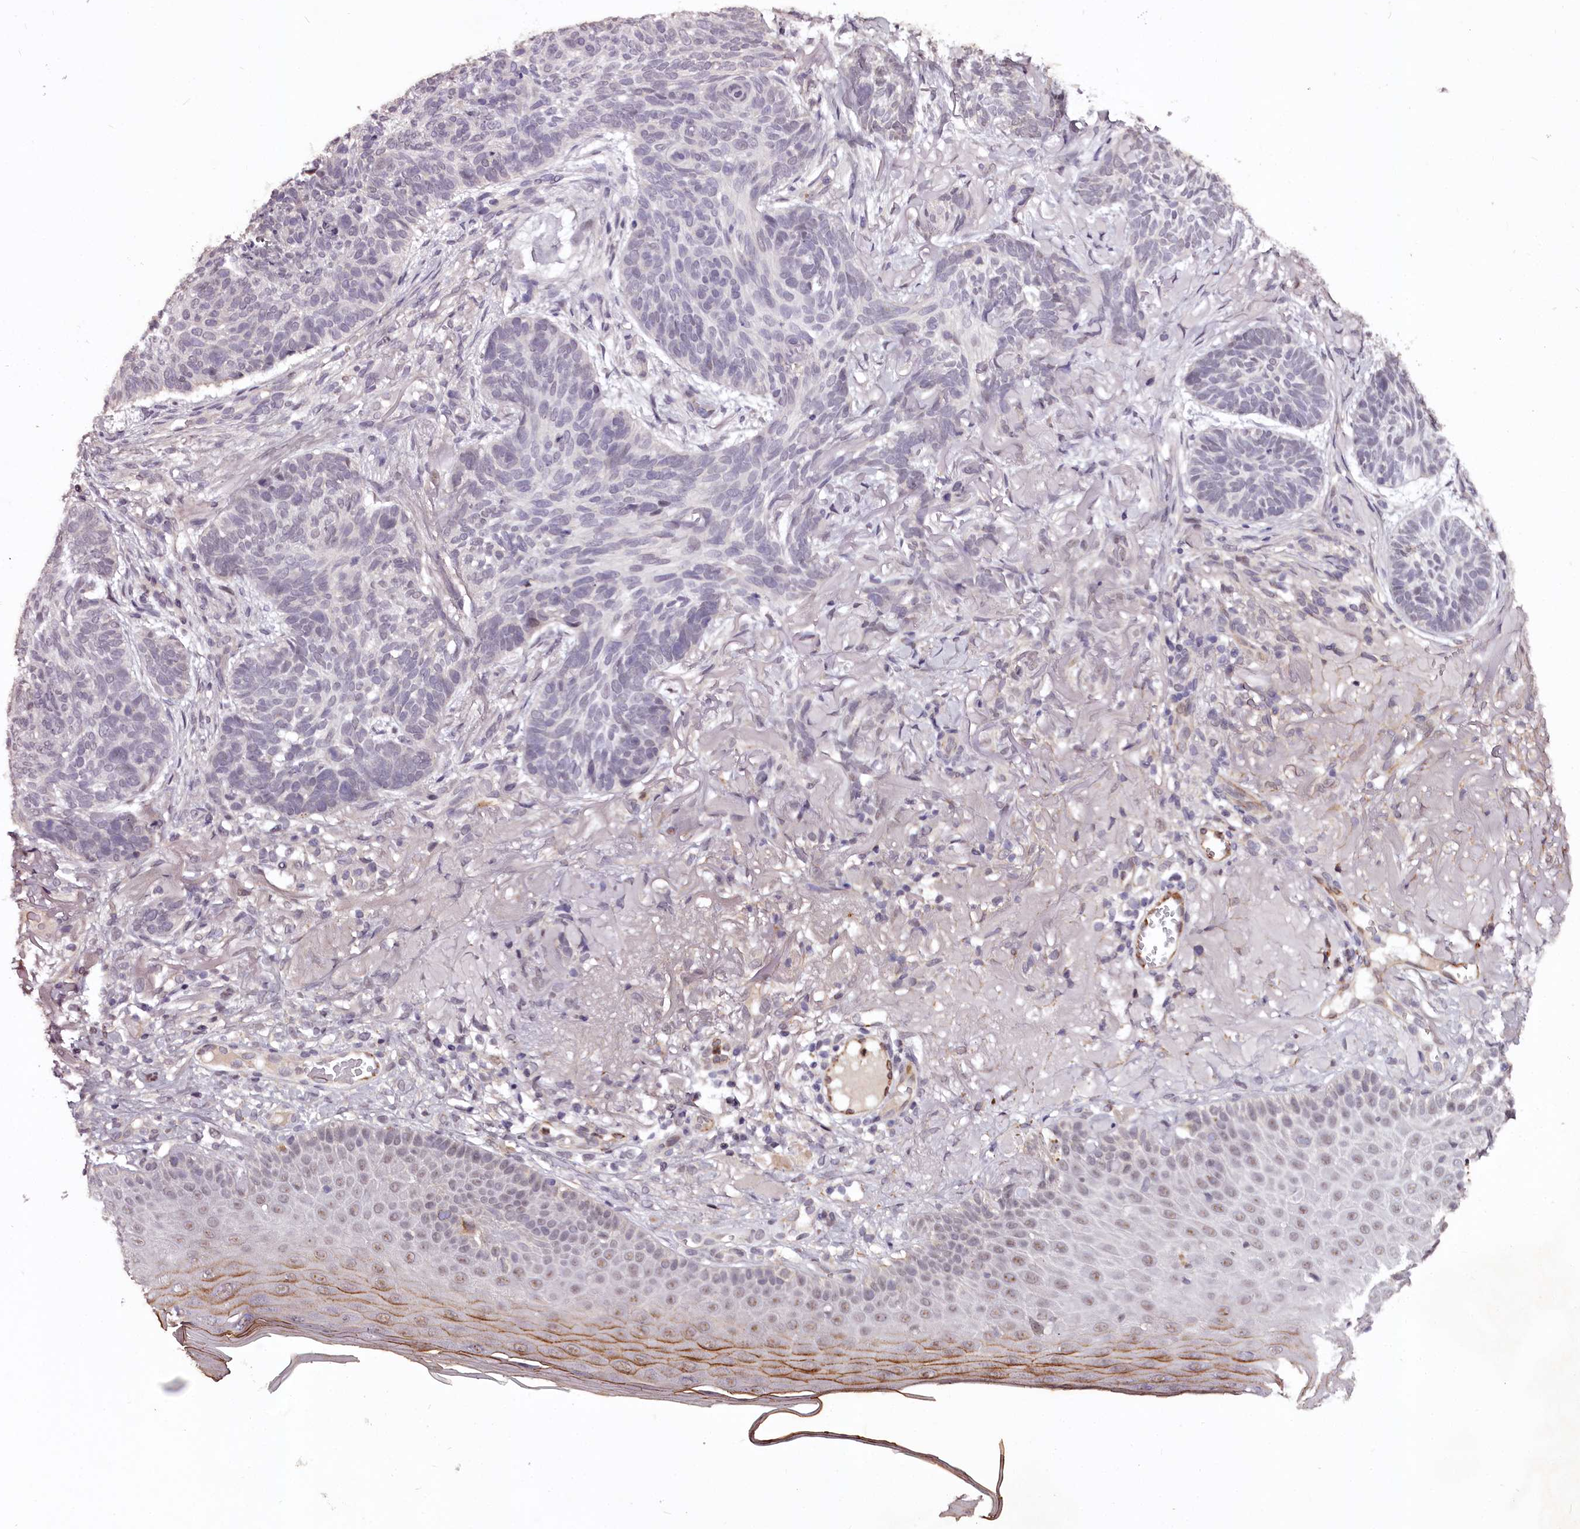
{"staining": {"intensity": "negative", "quantity": "none", "location": "none"}, "tissue": "skin cancer", "cell_type": "Tumor cells", "image_type": "cancer", "snomed": [{"axis": "morphology", "description": "Normal tissue, NOS"}, {"axis": "morphology", "description": "Basal cell carcinoma"}, {"axis": "topography", "description": "Skin"}], "caption": "Tumor cells show no significant staining in basal cell carcinoma (skin).", "gene": "MAML3", "patient": {"sex": "male", "age": 66}}